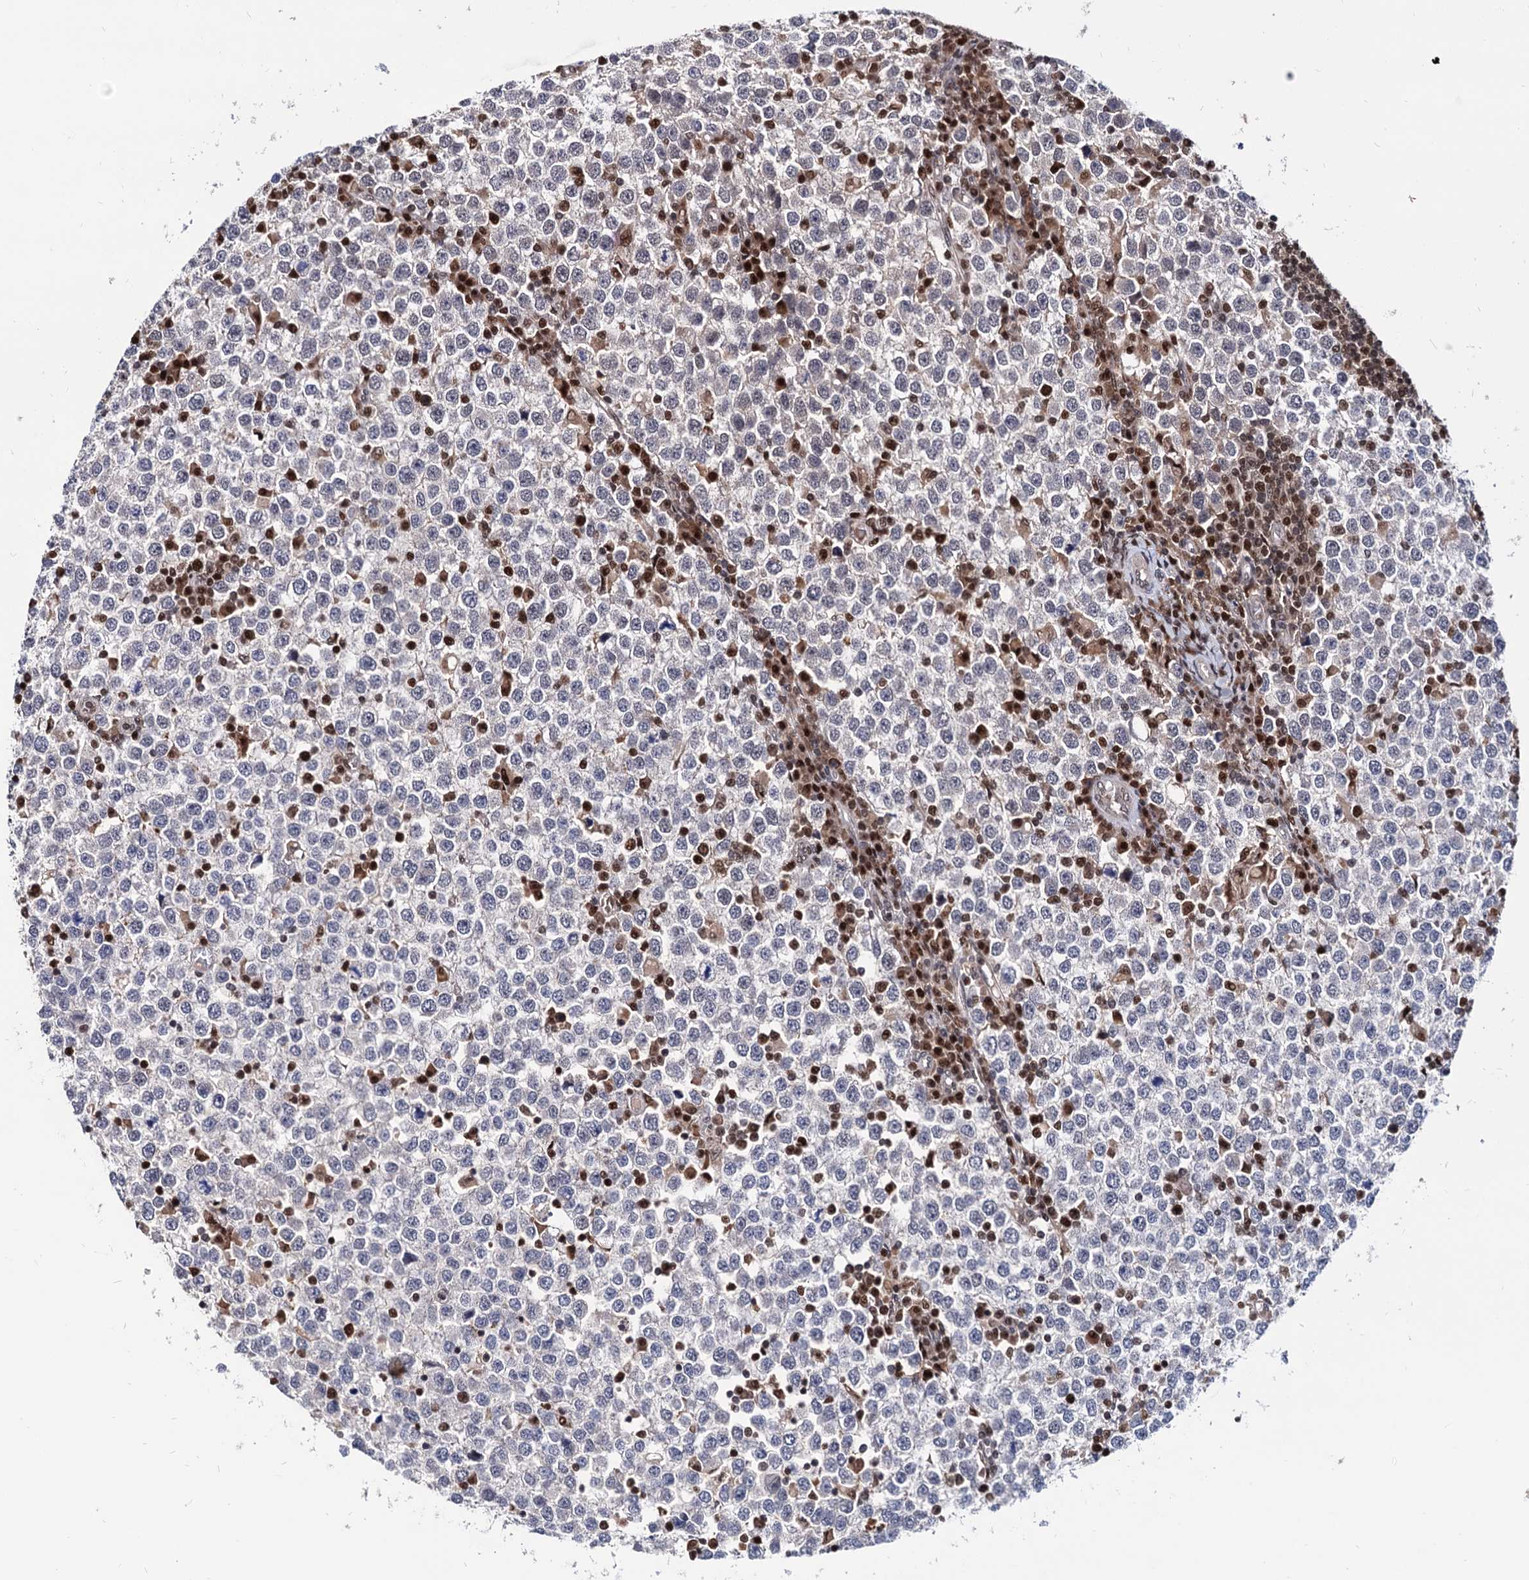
{"staining": {"intensity": "negative", "quantity": "none", "location": "none"}, "tissue": "testis cancer", "cell_type": "Tumor cells", "image_type": "cancer", "snomed": [{"axis": "morphology", "description": "Seminoma, NOS"}, {"axis": "topography", "description": "Testis"}], "caption": "A high-resolution histopathology image shows immunohistochemistry staining of testis cancer (seminoma), which reveals no significant positivity in tumor cells.", "gene": "RNASEH2B", "patient": {"sex": "male", "age": 65}}